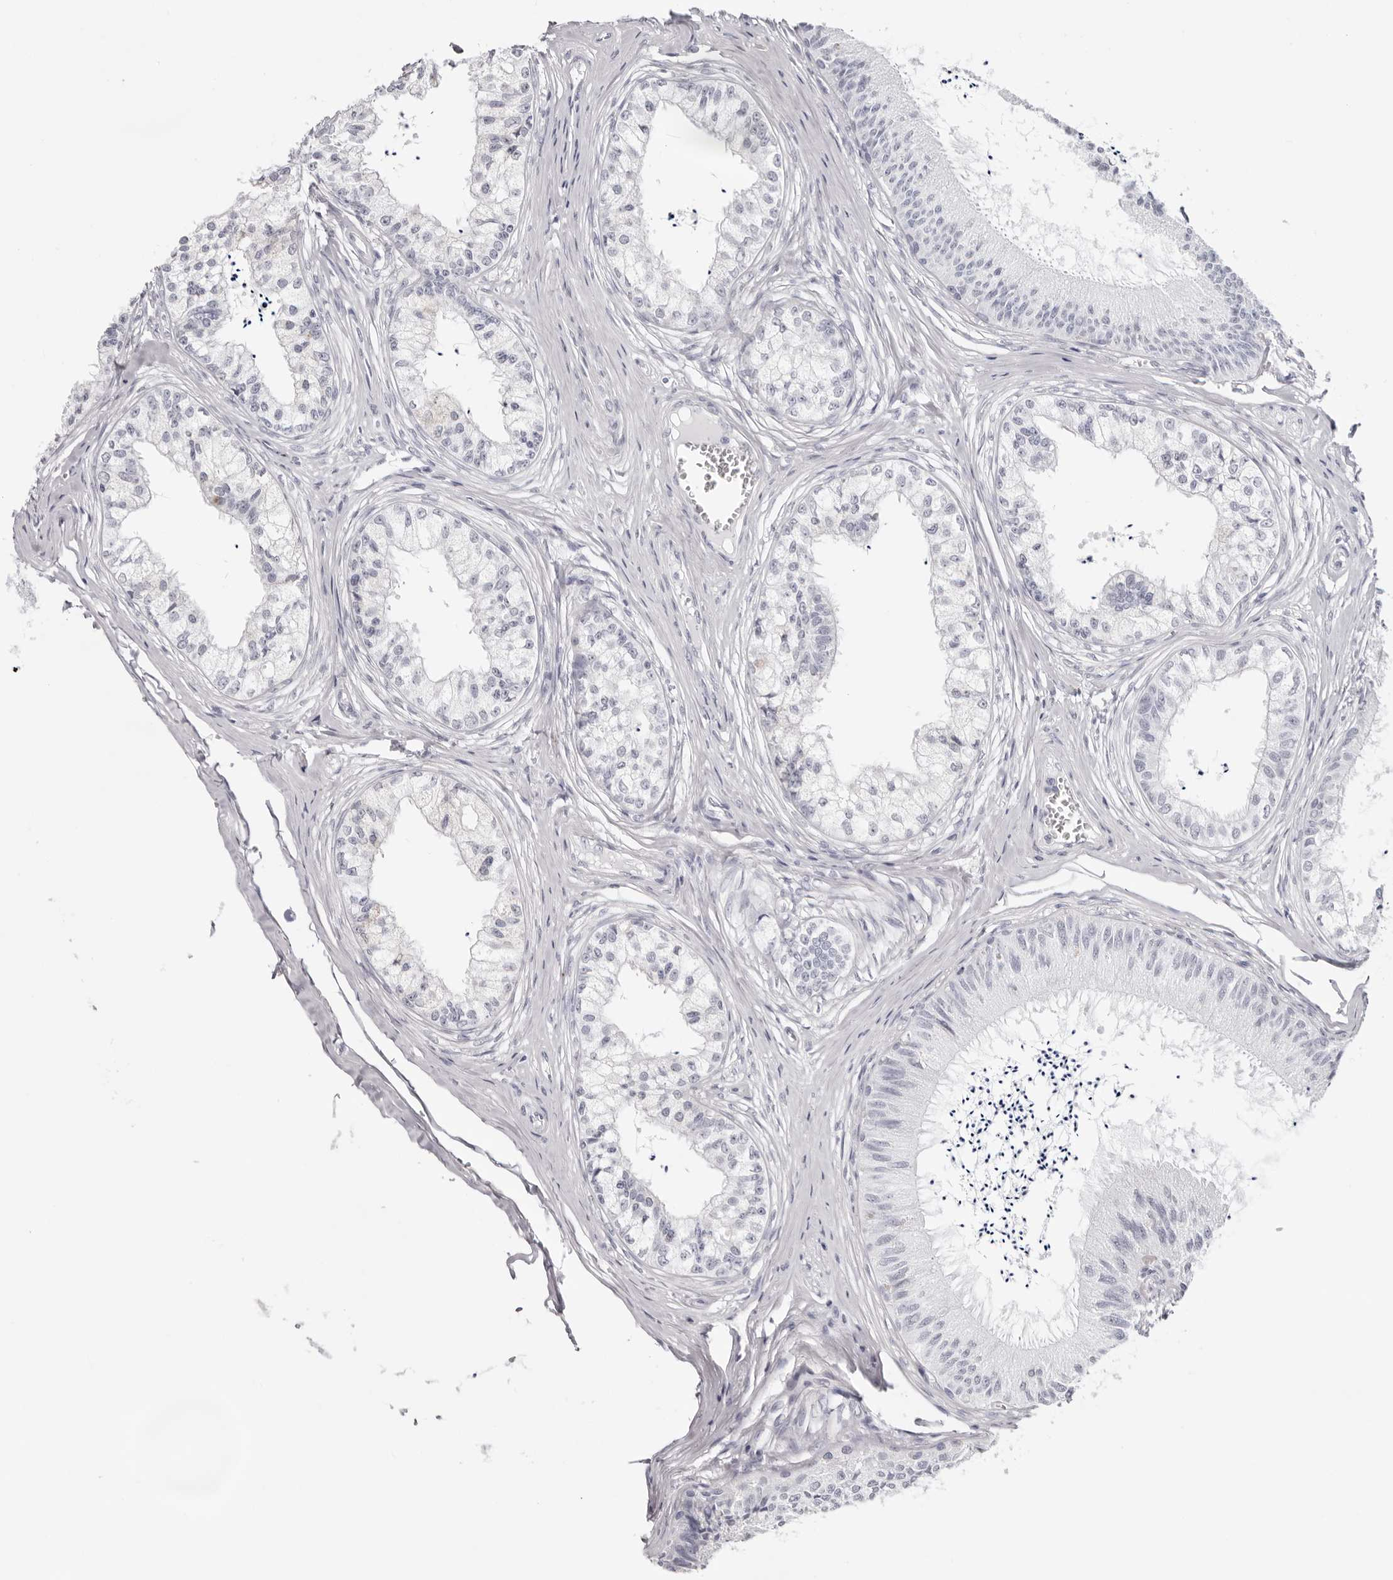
{"staining": {"intensity": "negative", "quantity": "none", "location": "none"}, "tissue": "epididymis", "cell_type": "Glandular cells", "image_type": "normal", "snomed": [{"axis": "morphology", "description": "Normal tissue, NOS"}, {"axis": "topography", "description": "Epididymis"}], "caption": "This is a photomicrograph of immunohistochemistry (IHC) staining of unremarkable epididymis, which shows no positivity in glandular cells. The staining was performed using DAB to visualize the protein expression in brown, while the nuclei were stained in blue with hematoxylin (Magnification: 20x).", "gene": "INSL3", "patient": {"sex": "male", "age": 79}}